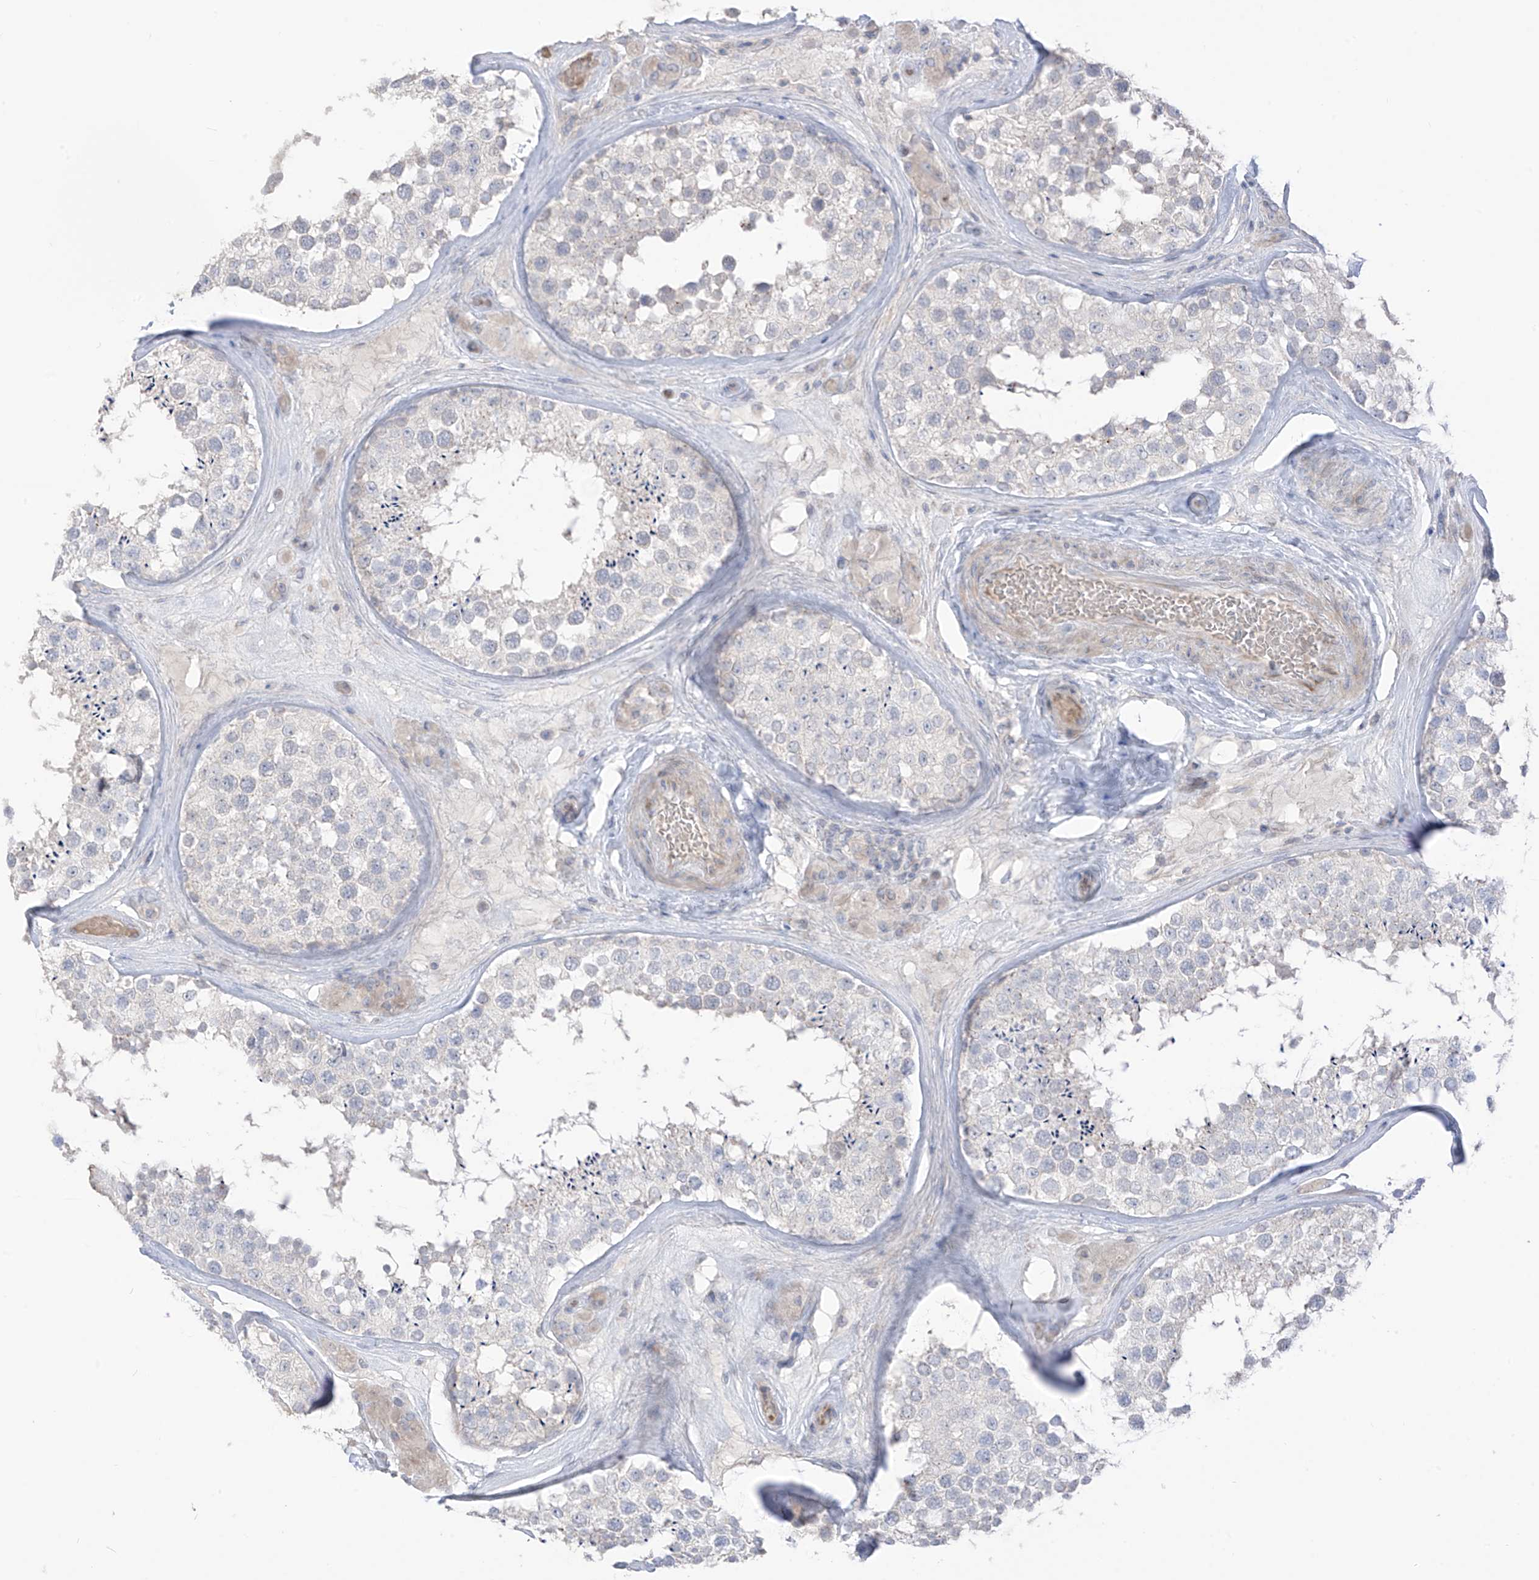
{"staining": {"intensity": "negative", "quantity": "none", "location": "none"}, "tissue": "testis", "cell_type": "Cells in seminiferous ducts", "image_type": "normal", "snomed": [{"axis": "morphology", "description": "Normal tissue, NOS"}, {"axis": "topography", "description": "Testis"}], "caption": "A micrograph of human testis is negative for staining in cells in seminiferous ducts. (IHC, brightfield microscopy, high magnification).", "gene": "ASPRV1", "patient": {"sex": "male", "age": 46}}